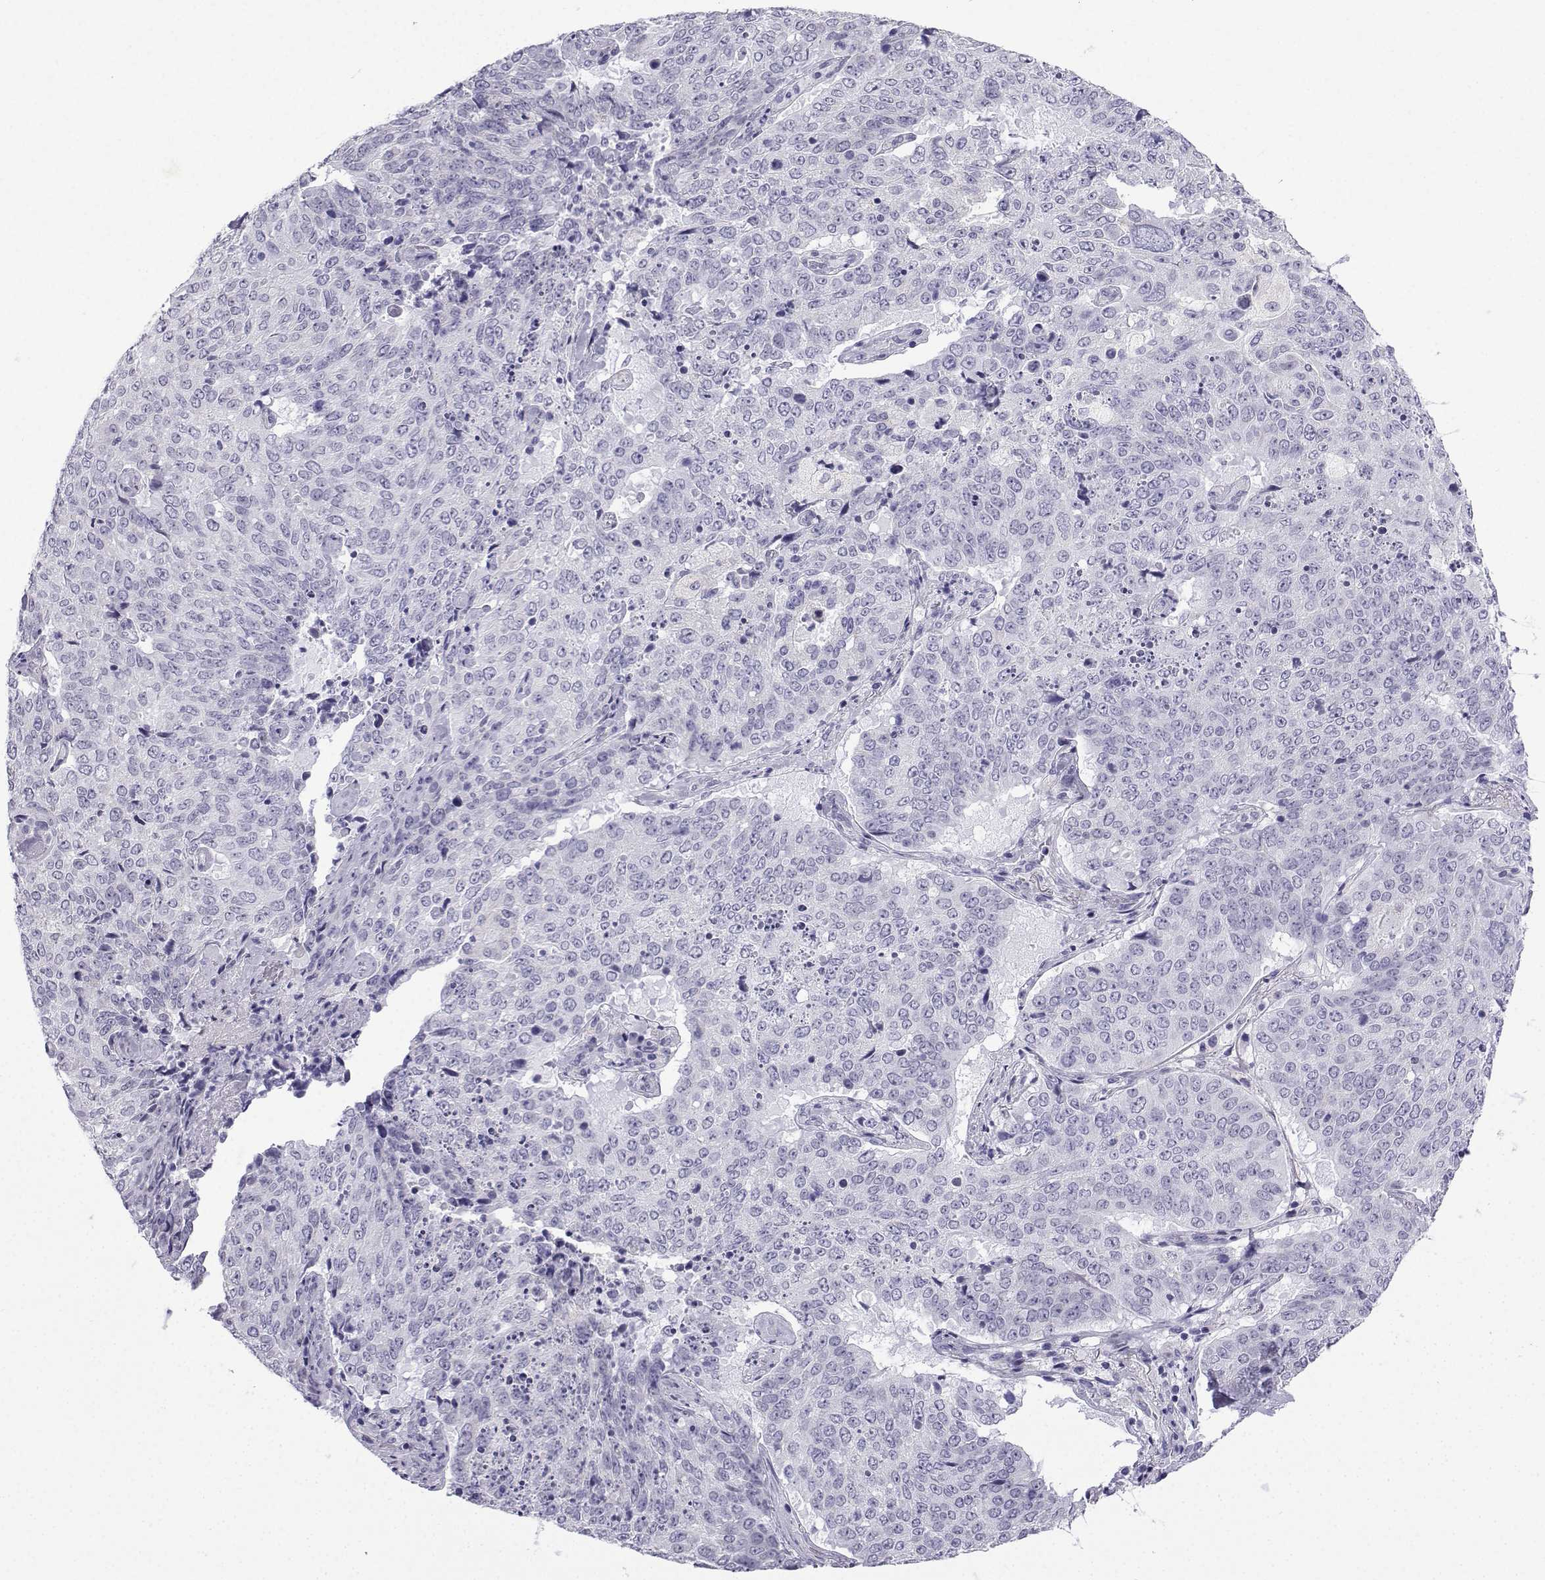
{"staining": {"intensity": "negative", "quantity": "none", "location": "none"}, "tissue": "lung cancer", "cell_type": "Tumor cells", "image_type": "cancer", "snomed": [{"axis": "morphology", "description": "Normal tissue, NOS"}, {"axis": "morphology", "description": "Squamous cell carcinoma, NOS"}, {"axis": "topography", "description": "Bronchus"}, {"axis": "topography", "description": "Lung"}], "caption": "Squamous cell carcinoma (lung) was stained to show a protein in brown. There is no significant staining in tumor cells.", "gene": "ACRBP", "patient": {"sex": "male", "age": 64}}